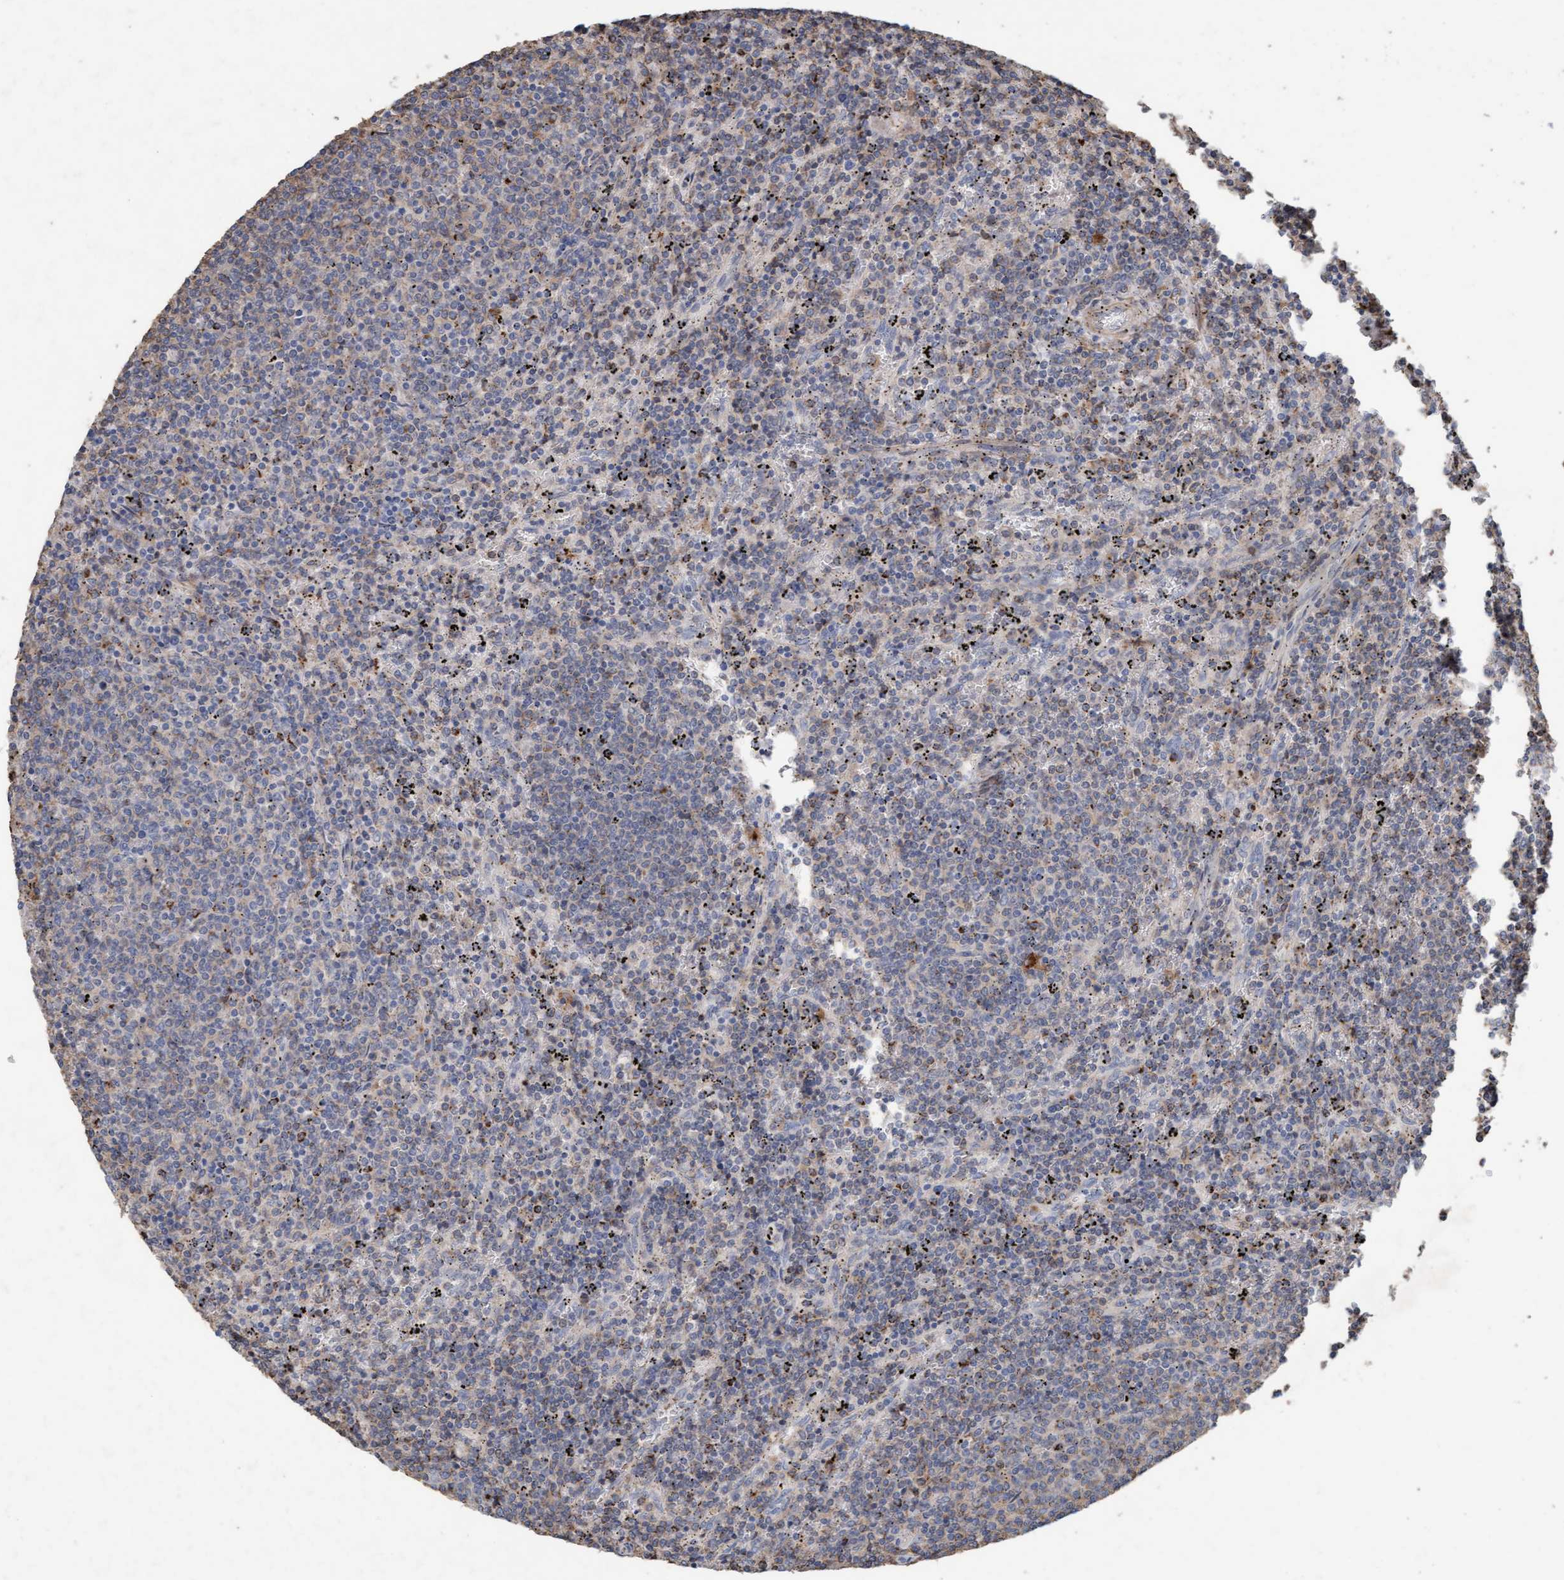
{"staining": {"intensity": "weak", "quantity": "<25%", "location": "cytoplasmic/membranous"}, "tissue": "lymphoma", "cell_type": "Tumor cells", "image_type": "cancer", "snomed": [{"axis": "morphology", "description": "Malignant lymphoma, non-Hodgkin's type, Low grade"}, {"axis": "topography", "description": "Spleen"}], "caption": "This histopathology image is of low-grade malignant lymphoma, non-Hodgkin's type stained with immunohistochemistry to label a protein in brown with the nuclei are counter-stained blue. There is no staining in tumor cells.", "gene": "LONRF1", "patient": {"sex": "female", "age": 50}}